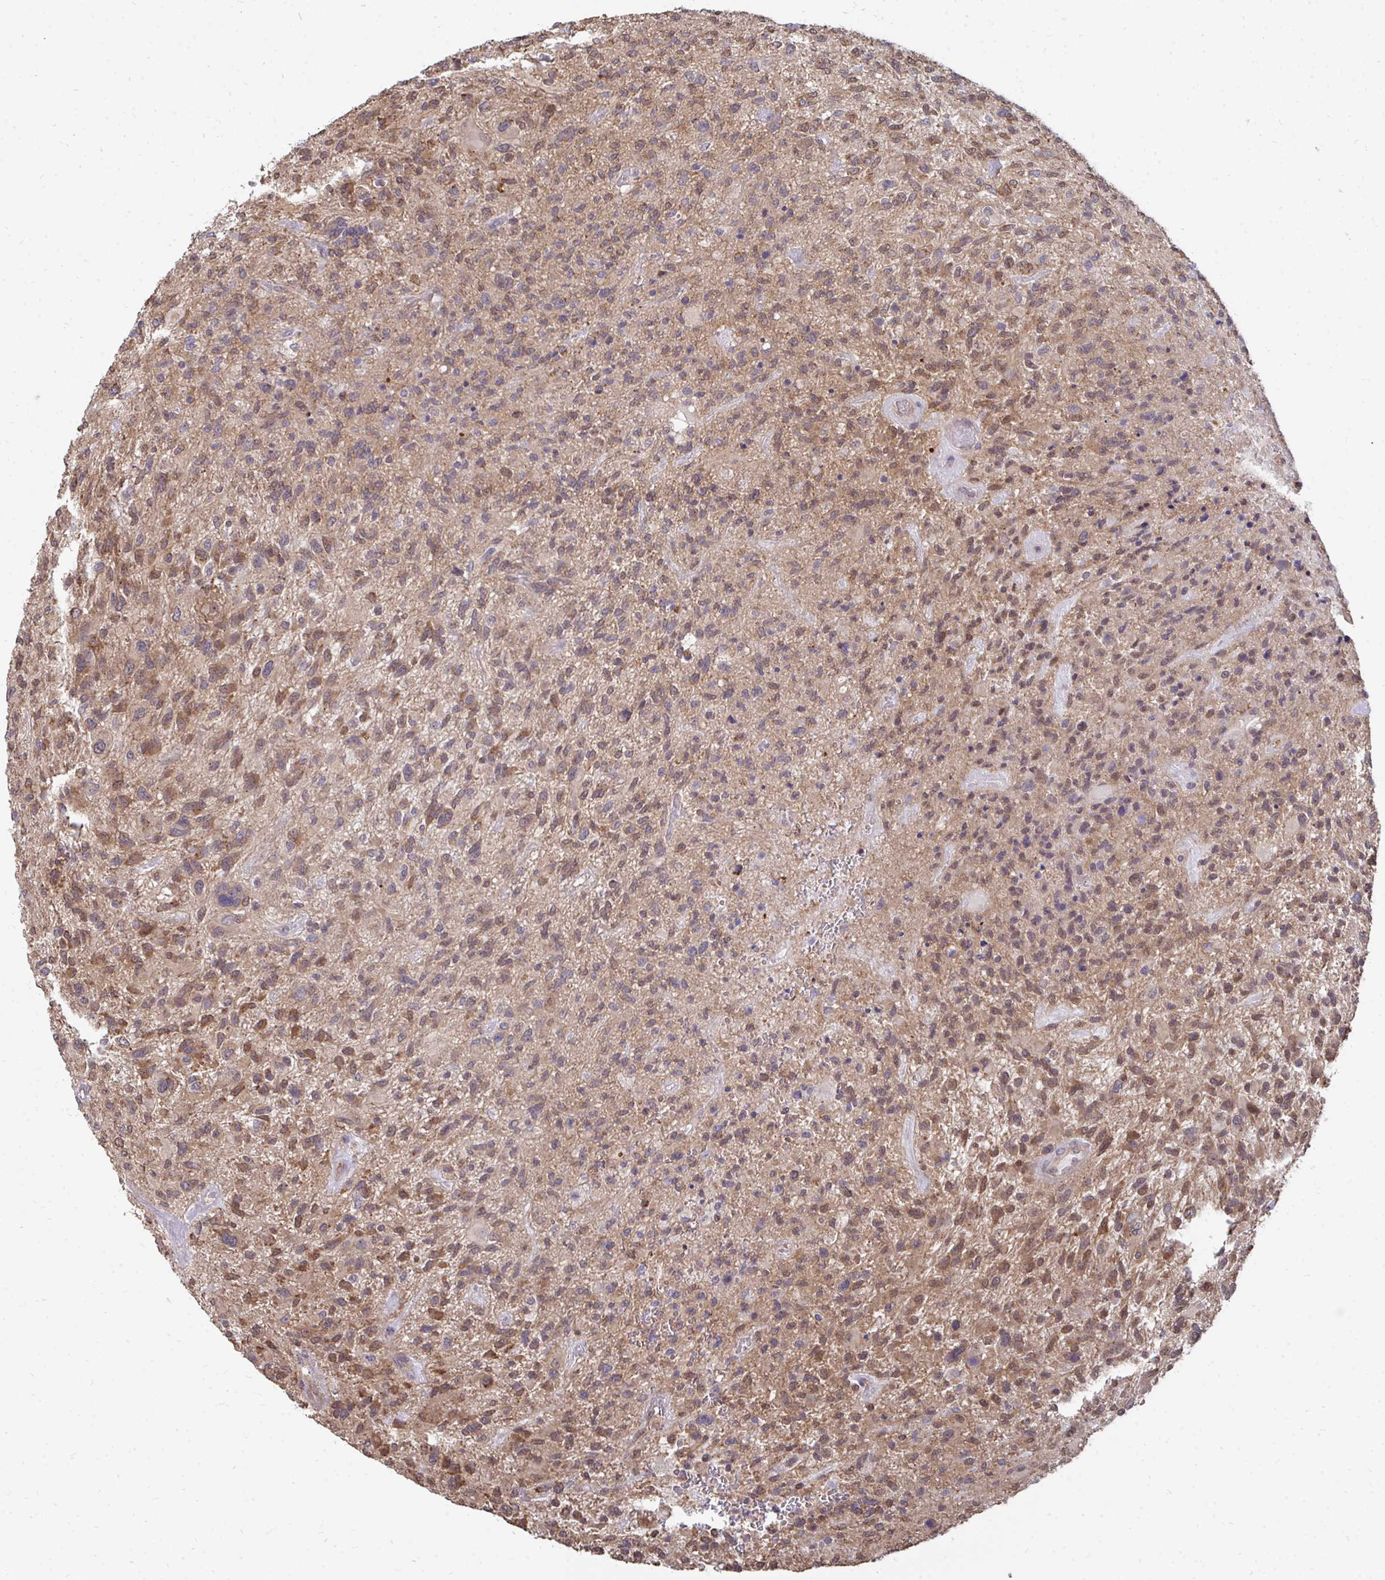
{"staining": {"intensity": "weak", "quantity": ">75%", "location": "cytoplasmic/membranous,nuclear"}, "tissue": "glioma", "cell_type": "Tumor cells", "image_type": "cancer", "snomed": [{"axis": "morphology", "description": "Glioma, malignant, High grade"}, {"axis": "topography", "description": "Brain"}], "caption": "Brown immunohistochemical staining in malignant glioma (high-grade) displays weak cytoplasmic/membranous and nuclear staining in approximately >75% of tumor cells. (Stains: DAB in brown, nuclei in blue, Microscopy: brightfield microscopy at high magnification).", "gene": "DNAJA2", "patient": {"sex": "male", "age": 47}}